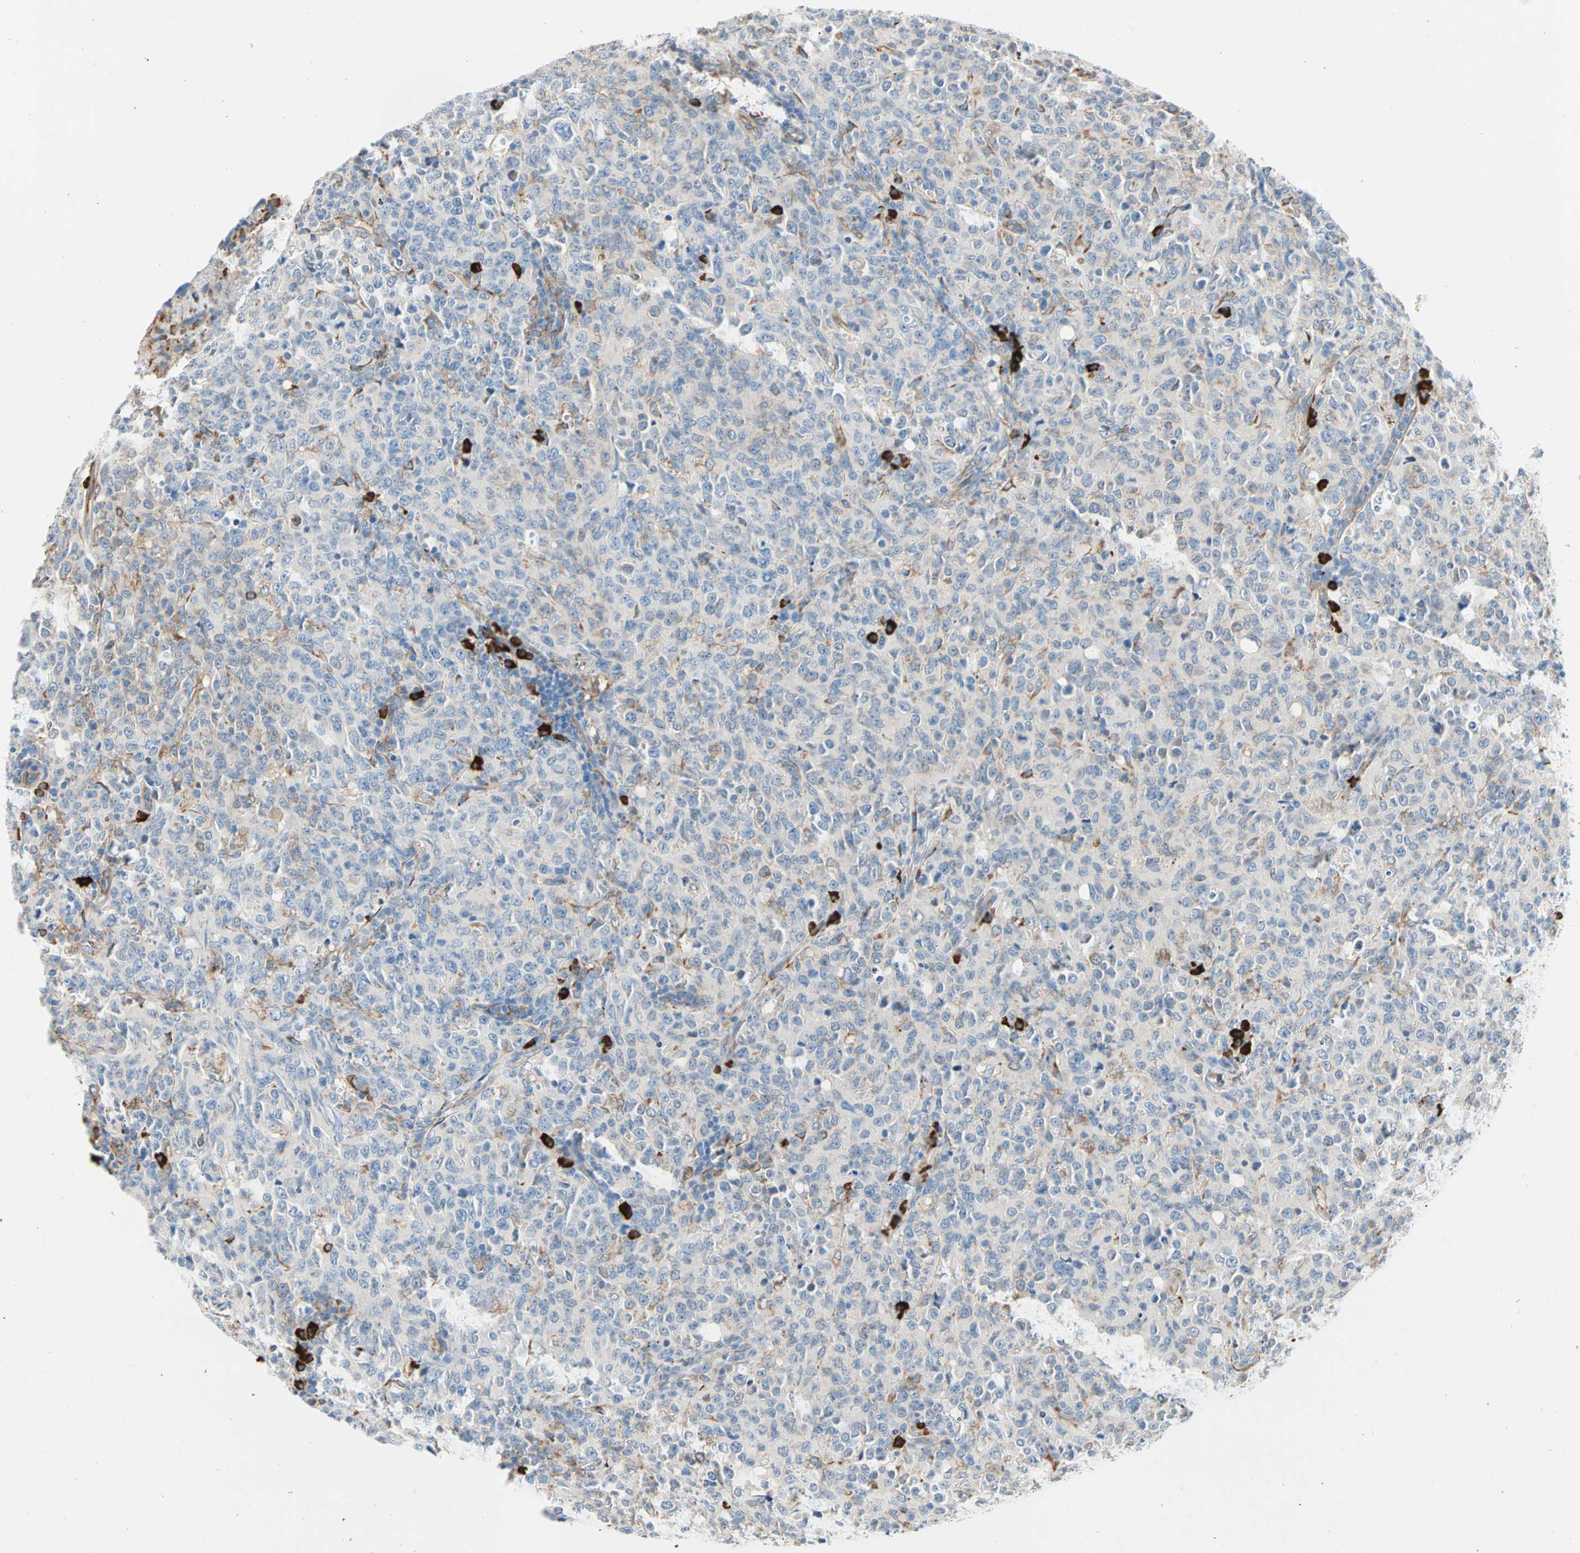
{"staining": {"intensity": "moderate", "quantity": "<25%", "location": "cytoplasmic/membranous"}, "tissue": "lymphoma", "cell_type": "Tumor cells", "image_type": "cancer", "snomed": [{"axis": "morphology", "description": "Malignant lymphoma, non-Hodgkin's type, High grade"}, {"axis": "topography", "description": "Tonsil"}], "caption": "Protein expression by IHC reveals moderate cytoplasmic/membranous positivity in about <25% of tumor cells in lymphoma. (Brightfield microscopy of DAB IHC at high magnification).", "gene": "PLCXD1", "patient": {"sex": "female", "age": 36}}